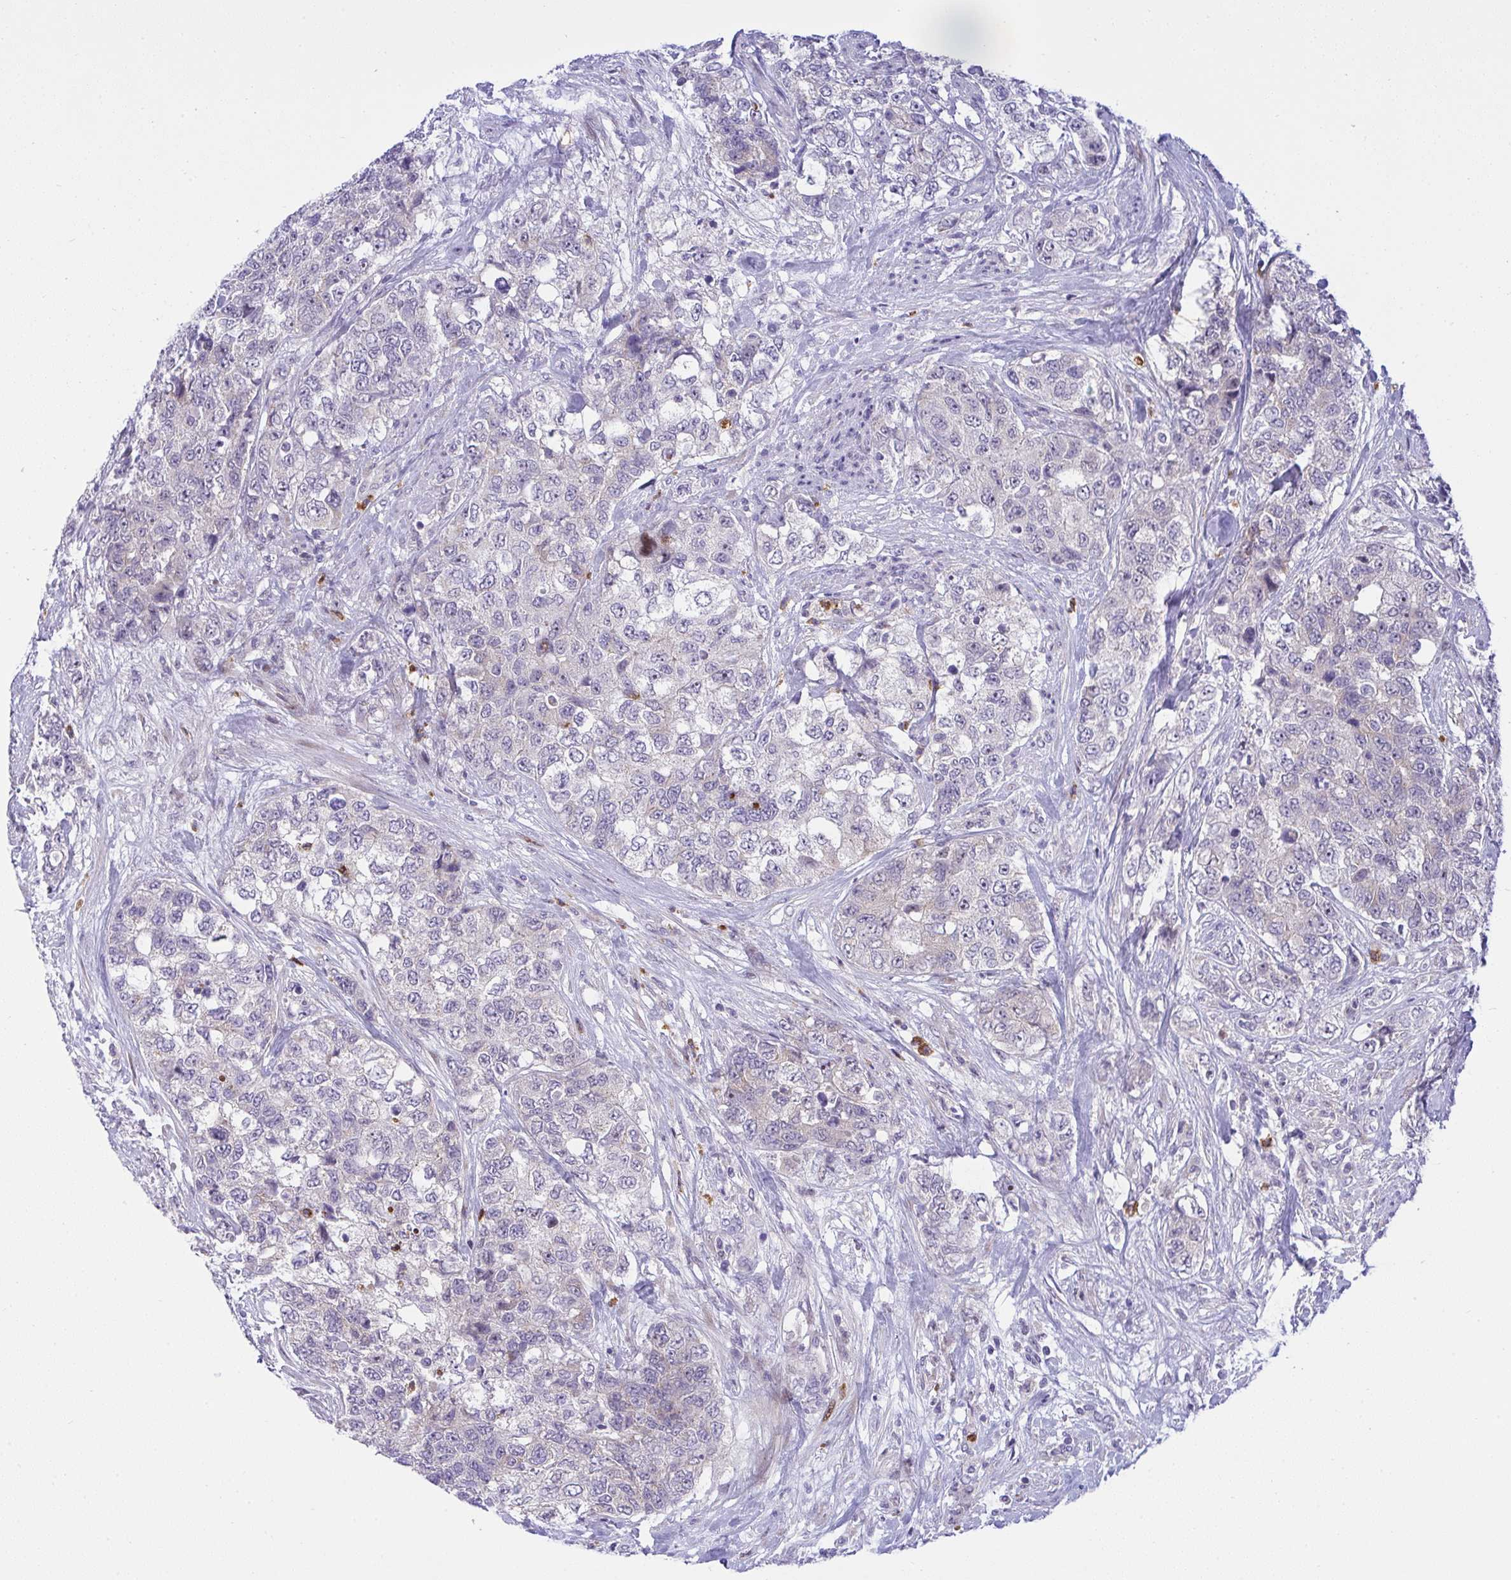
{"staining": {"intensity": "negative", "quantity": "none", "location": "none"}, "tissue": "urothelial cancer", "cell_type": "Tumor cells", "image_type": "cancer", "snomed": [{"axis": "morphology", "description": "Urothelial carcinoma, High grade"}, {"axis": "topography", "description": "Urinary bladder"}], "caption": "Tumor cells show no significant protein positivity in urothelial cancer.", "gene": "ZNF554", "patient": {"sex": "female", "age": 78}}